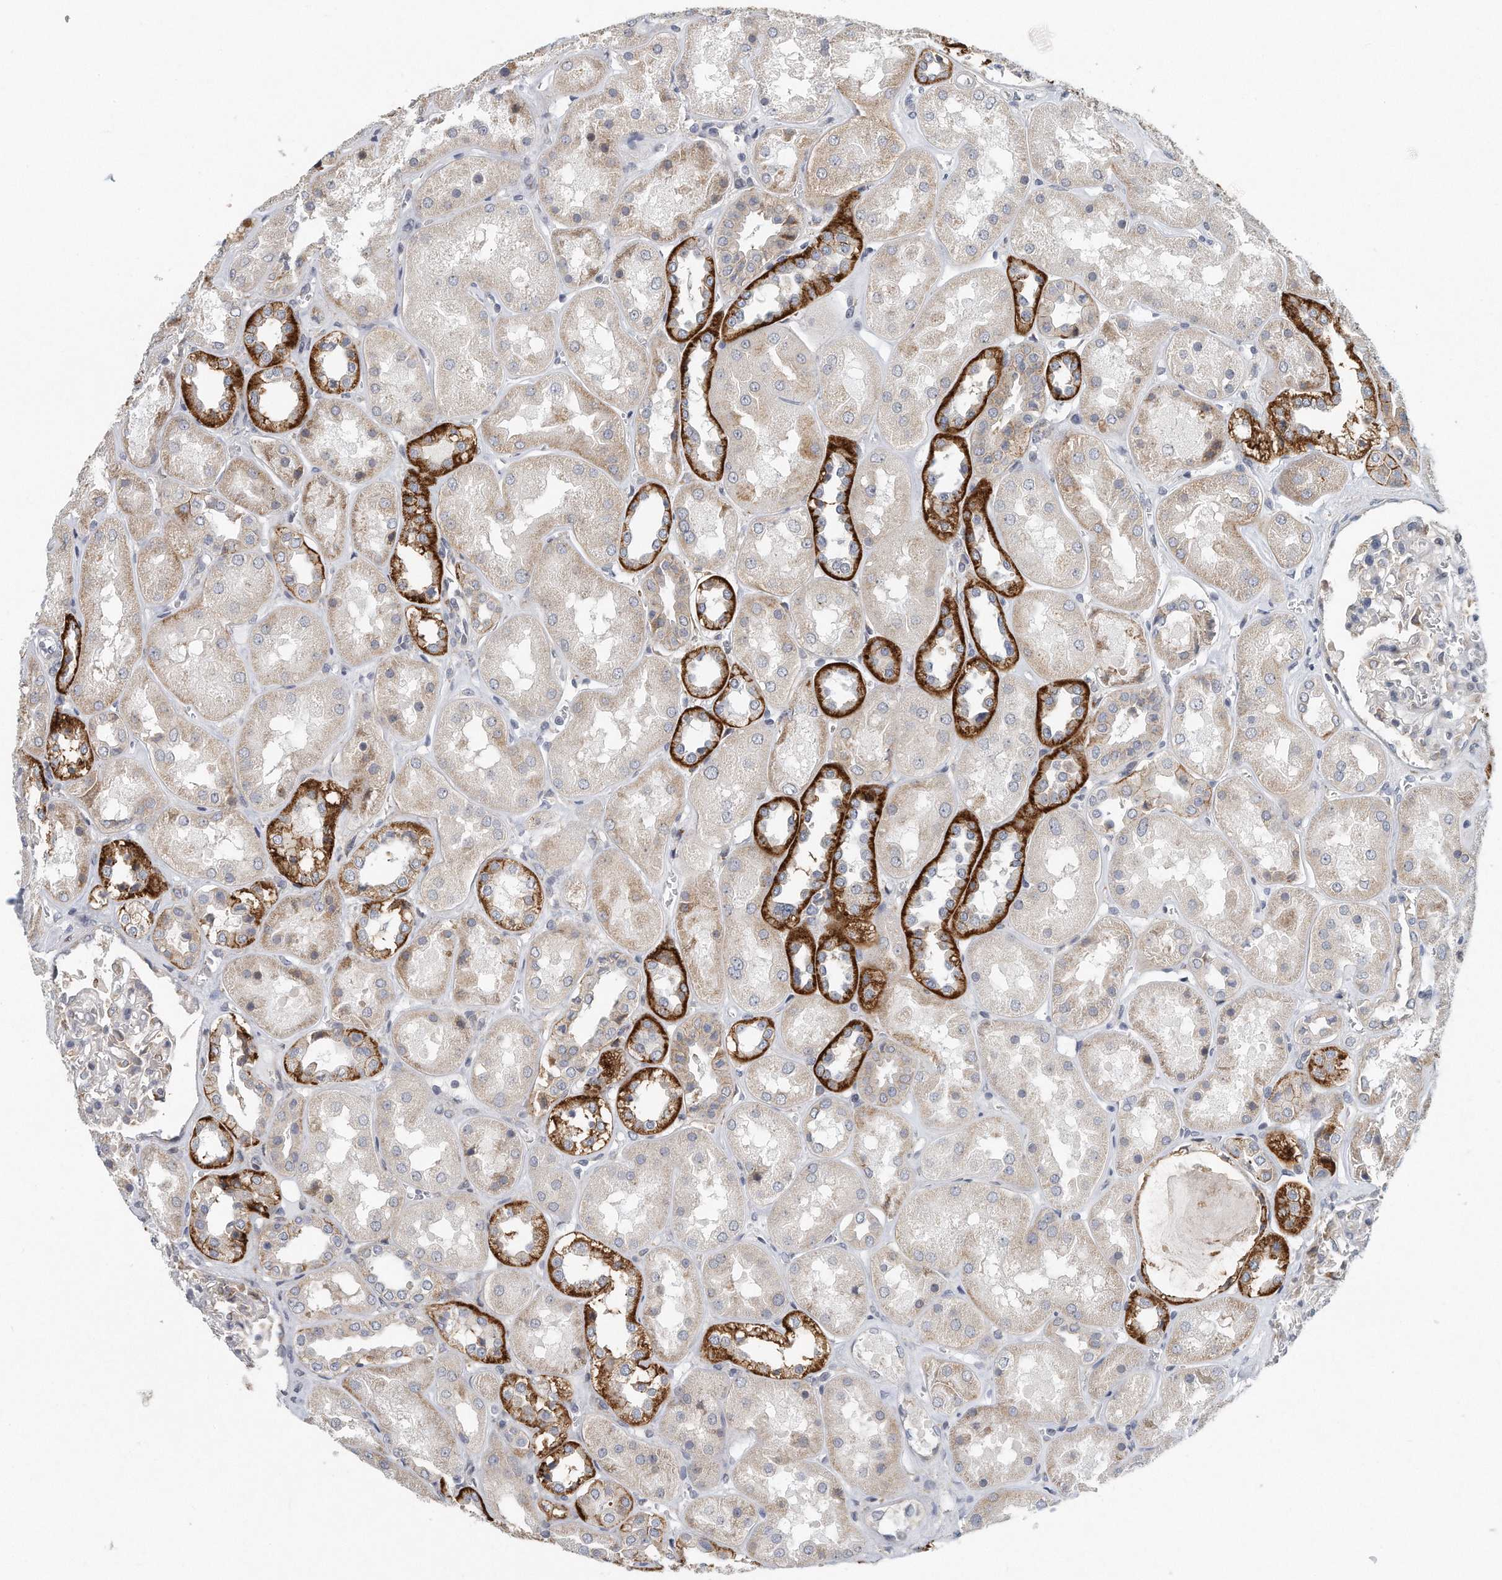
{"staining": {"intensity": "moderate", "quantity": "<25%", "location": "cytoplasmic/membranous"}, "tissue": "kidney", "cell_type": "Cells in glomeruli", "image_type": "normal", "snomed": [{"axis": "morphology", "description": "Normal tissue, NOS"}, {"axis": "topography", "description": "Kidney"}], "caption": "This photomicrograph exhibits normal kidney stained with immunohistochemistry (IHC) to label a protein in brown. The cytoplasmic/membranous of cells in glomeruli show moderate positivity for the protein. Nuclei are counter-stained blue.", "gene": "VLDLR", "patient": {"sex": "male", "age": 70}}